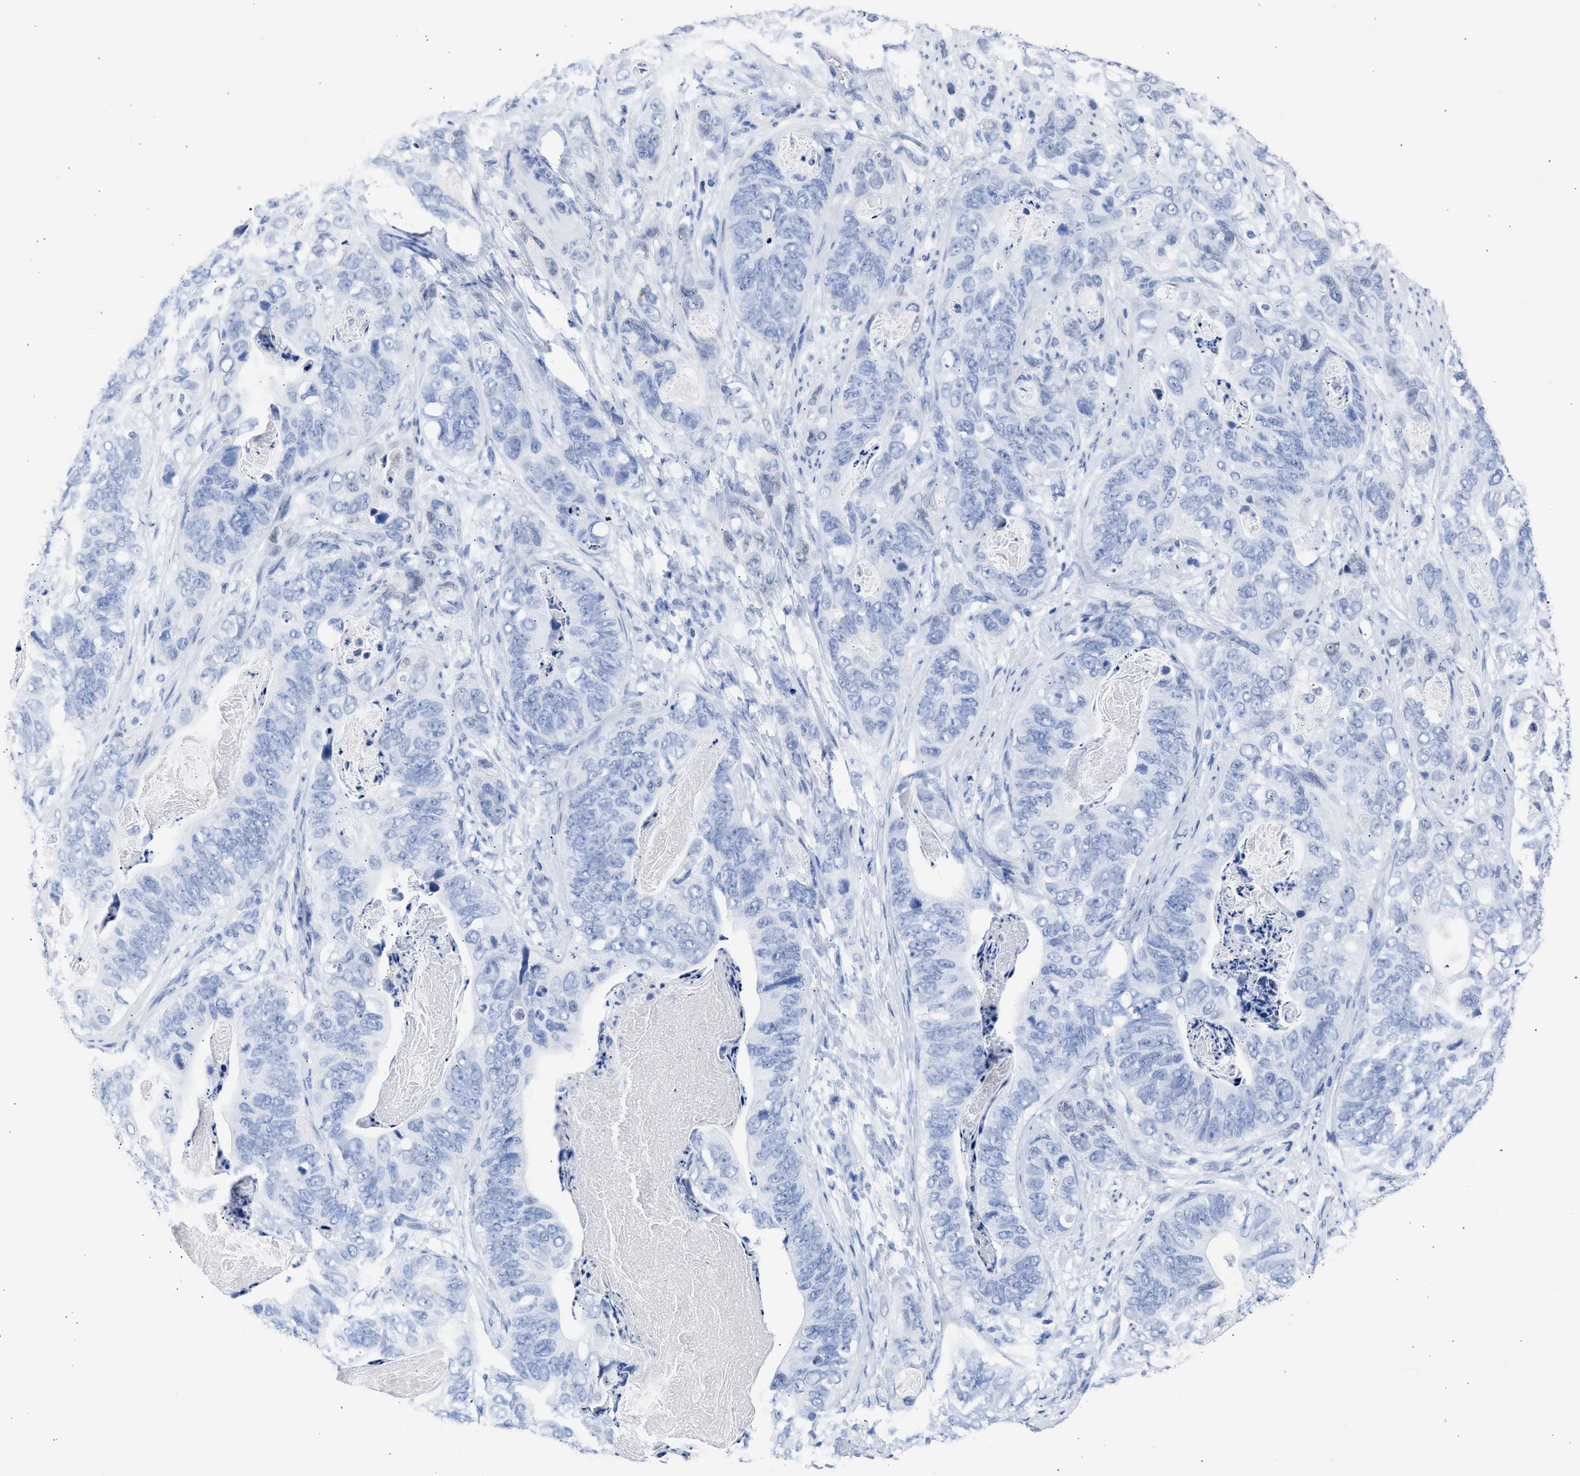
{"staining": {"intensity": "negative", "quantity": "none", "location": "none"}, "tissue": "stomach cancer", "cell_type": "Tumor cells", "image_type": "cancer", "snomed": [{"axis": "morphology", "description": "Adenocarcinoma, NOS"}, {"axis": "topography", "description": "Stomach"}], "caption": "Immunohistochemical staining of human stomach cancer (adenocarcinoma) demonstrates no significant expression in tumor cells. (DAB (3,3'-diaminobenzidine) IHC, high magnification).", "gene": "RSPH1", "patient": {"sex": "female", "age": 89}}